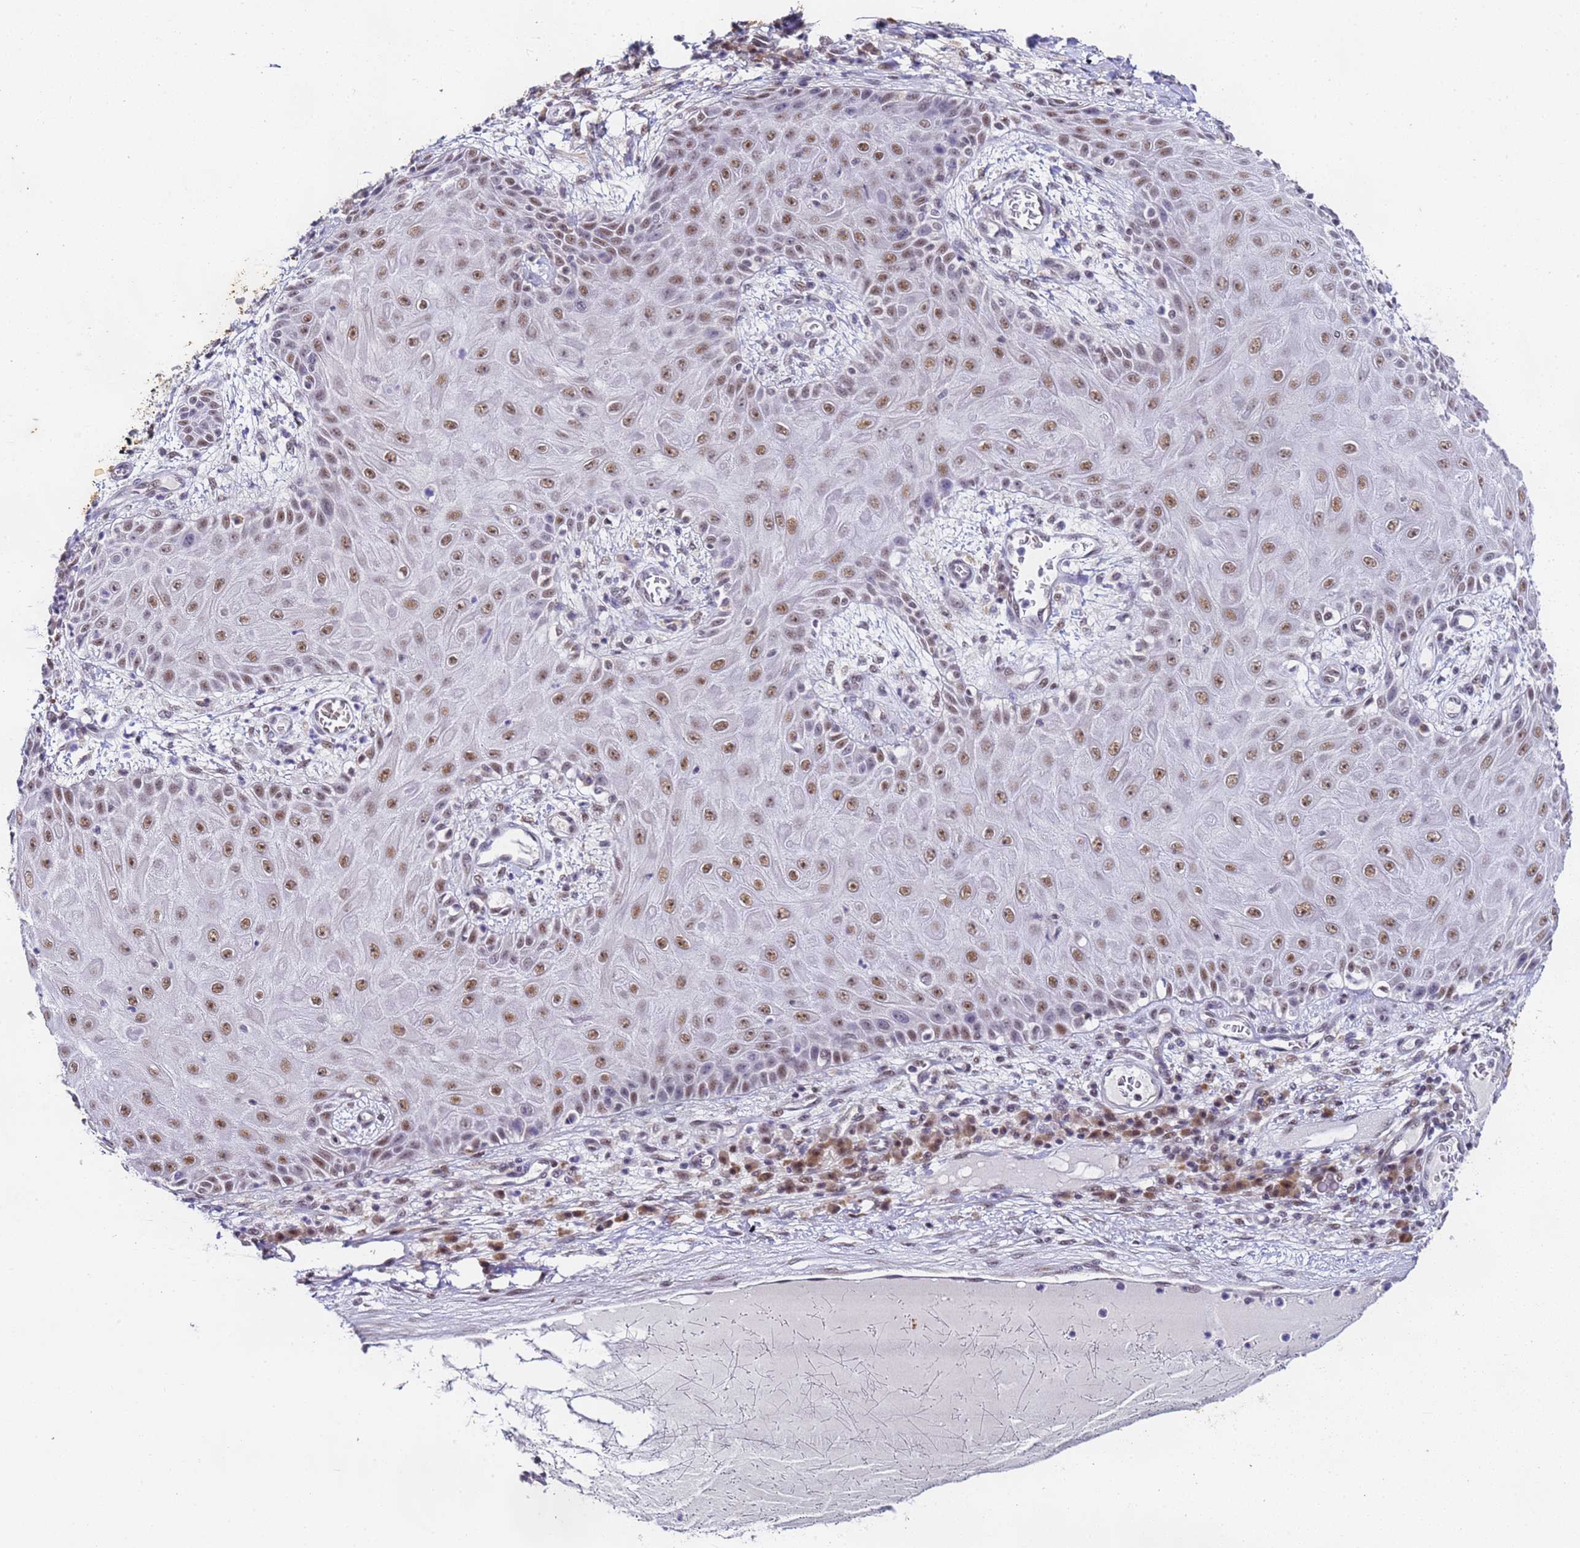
{"staining": {"intensity": "moderate", "quantity": ">75%", "location": "nuclear"}, "tissue": "melanoma", "cell_type": "Tumor cells", "image_type": "cancer", "snomed": [{"axis": "morphology", "description": "Malignant melanoma, NOS"}, {"axis": "topography", "description": "Skin"}], "caption": "Melanoma stained with DAB immunohistochemistry demonstrates medium levels of moderate nuclear staining in about >75% of tumor cells.", "gene": "FNBP4", "patient": {"sex": "male", "age": 53}}